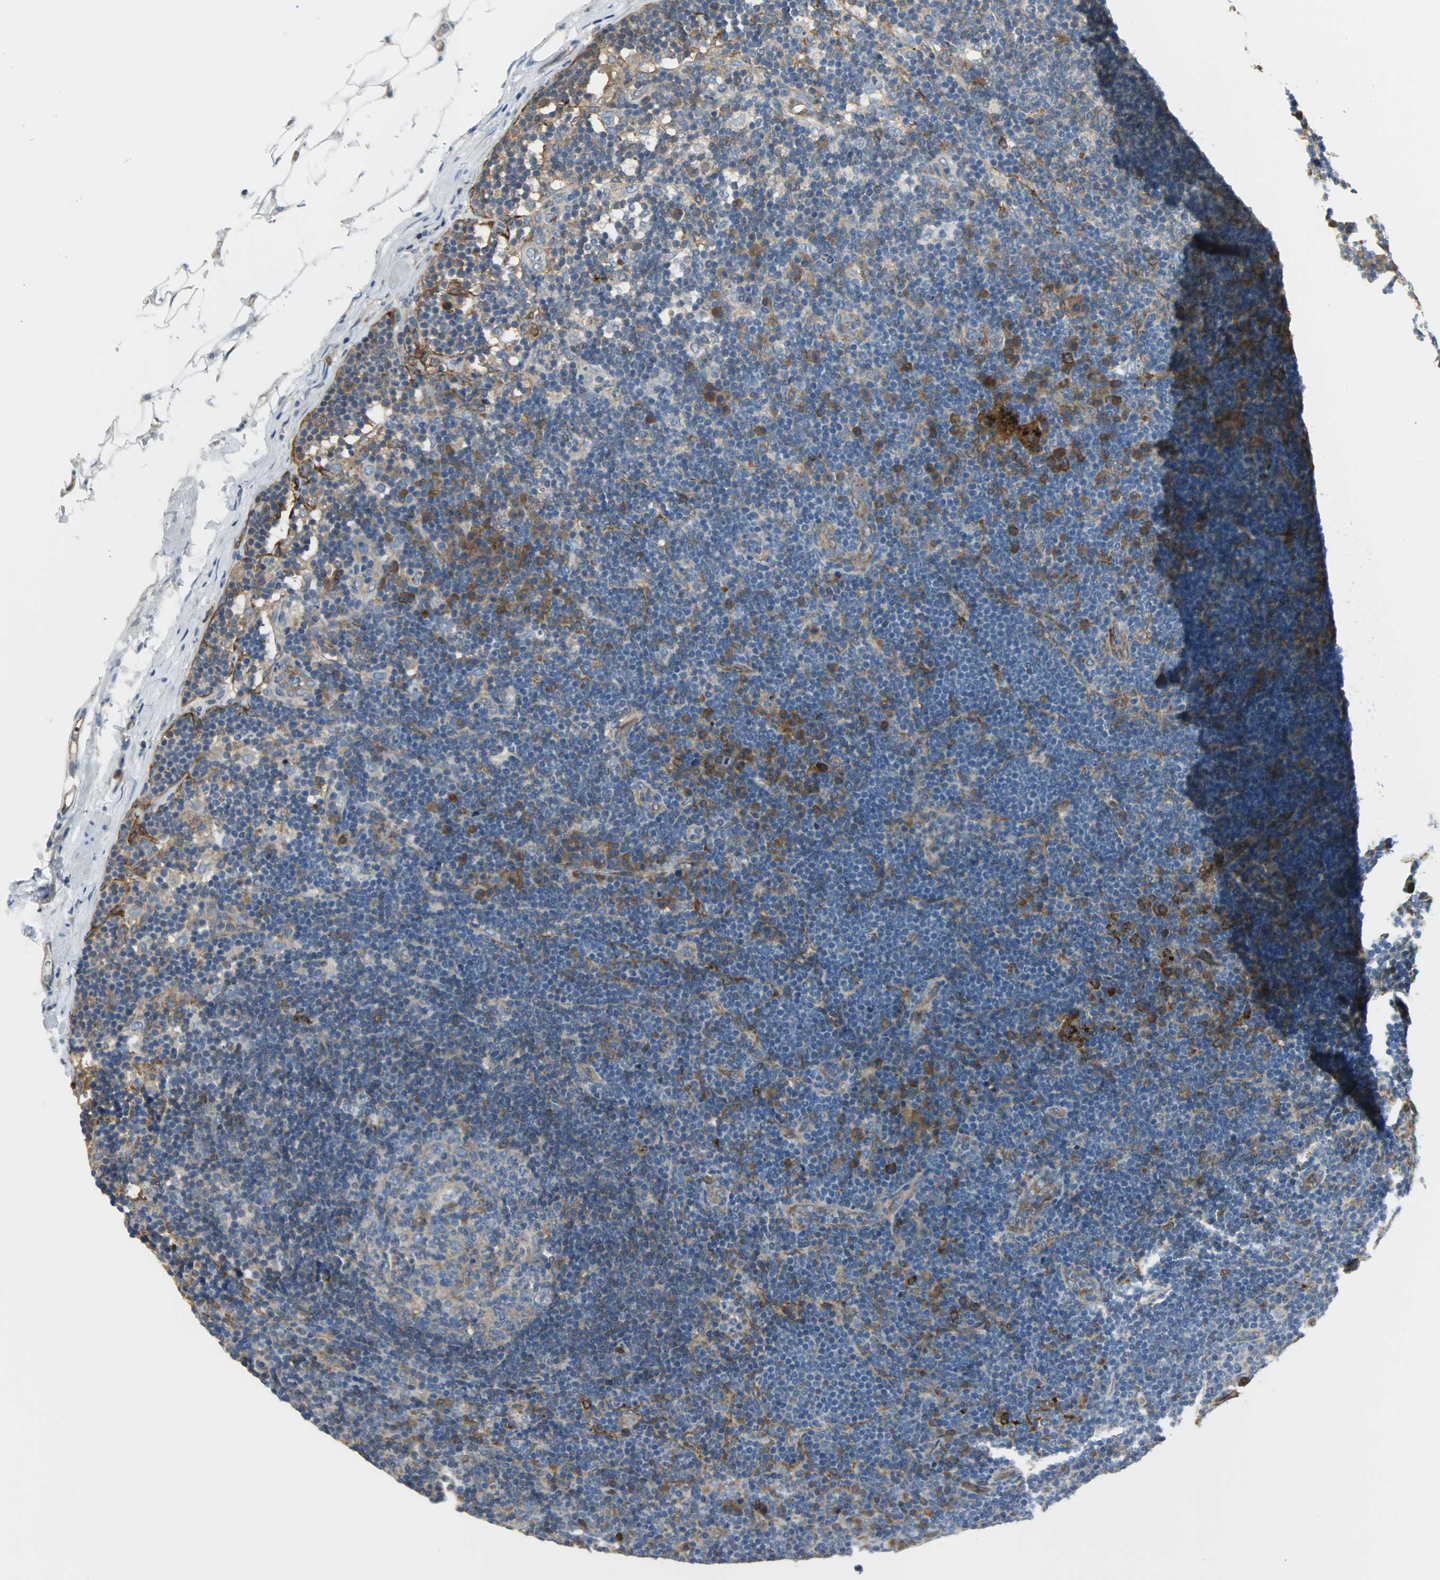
{"staining": {"intensity": "weak", "quantity": "25%-75%", "location": "cytoplasmic/membranous"}, "tissue": "lymph node", "cell_type": "Germinal center cells", "image_type": "normal", "snomed": [{"axis": "morphology", "description": "Normal tissue, NOS"}, {"axis": "morphology", "description": "Squamous cell carcinoma, metastatic, NOS"}, {"axis": "topography", "description": "Lymph node"}], "caption": "The micrograph exhibits a brown stain indicating the presence of a protein in the cytoplasmic/membranous of germinal center cells in lymph node.", "gene": "WARS1", "patient": {"sex": "female", "age": 53}}